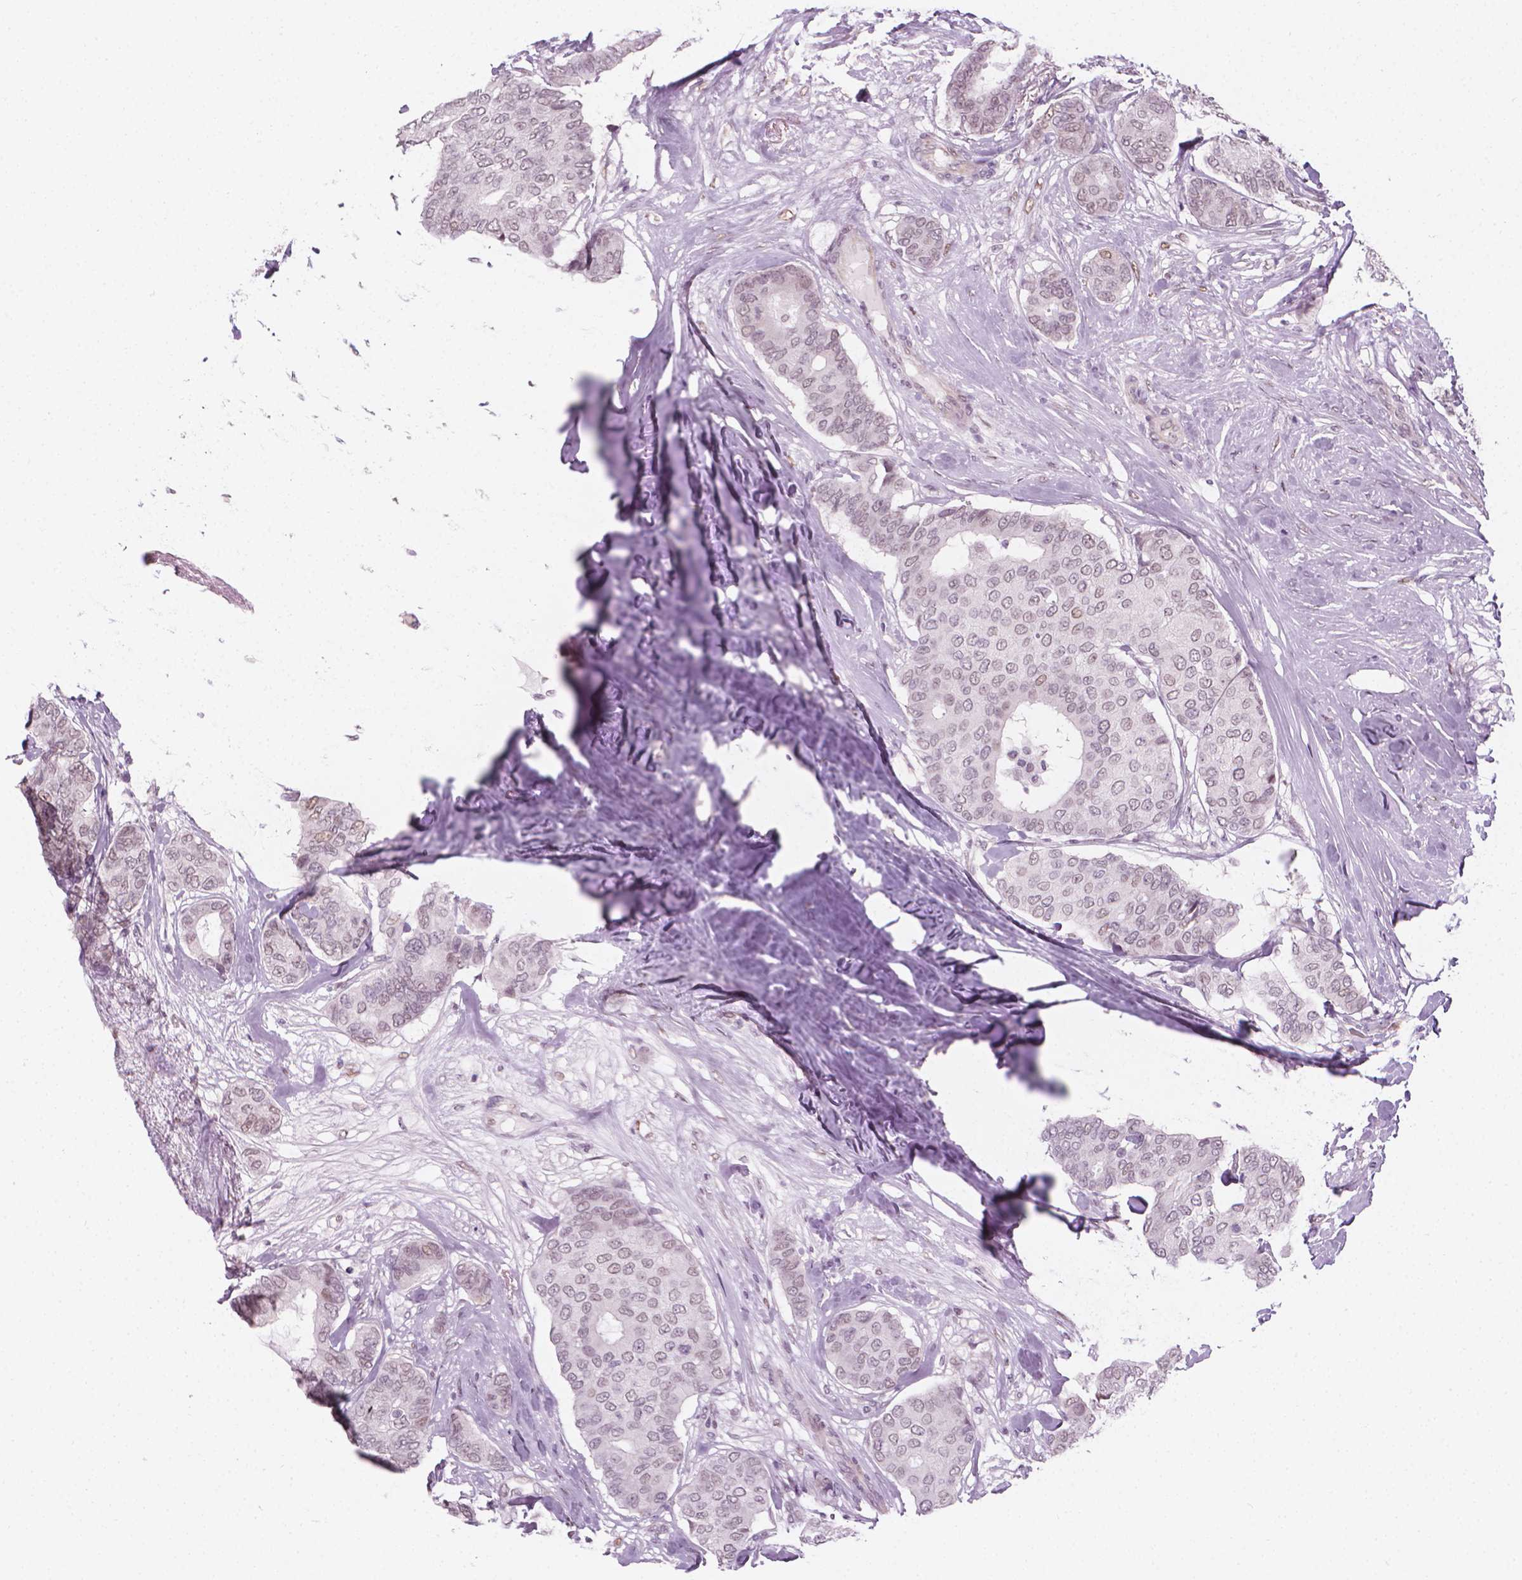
{"staining": {"intensity": "weak", "quantity": "<25%", "location": "nuclear"}, "tissue": "breast cancer", "cell_type": "Tumor cells", "image_type": "cancer", "snomed": [{"axis": "morphology", "description": "Duct carcinoma"}, {"axis": "topography", "description": "Breast"}], "caption": "The image displays no significant positivity in tumor cells of breast cancer (invasive ductal carcinoma).", "gene": "CDKN1C", "patient": {"sex": "female", "age": 75}}